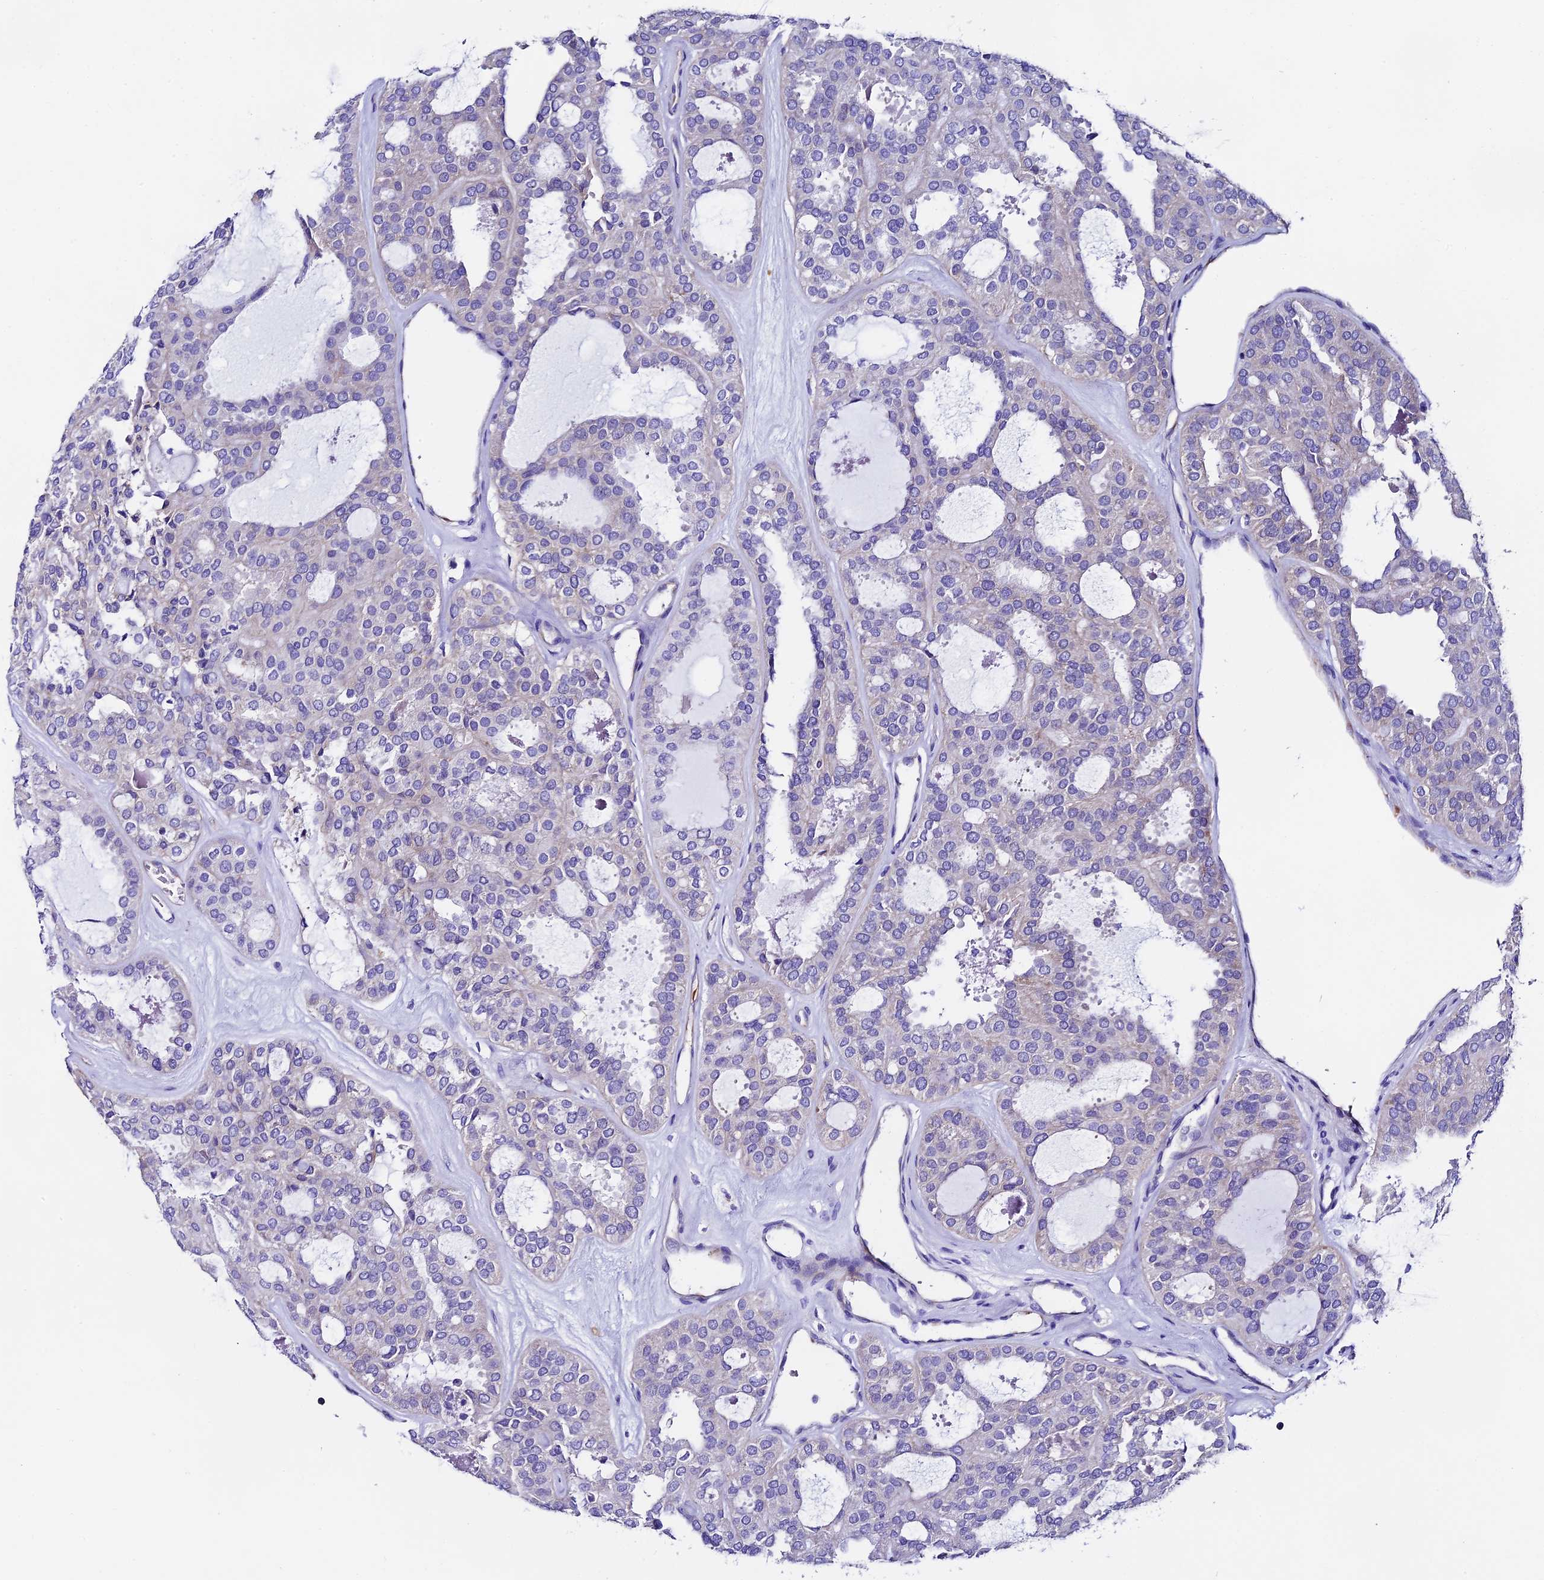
{"staining": {"intensity": "weak", "quantity": "<25%", "location": "cytoplasmic/membranous"}, "tissue": "thyroid cancer", "cell_type": "Tumor cells", "image_type": "cancer", "snomed": [{"axis": "morphology", "description": "Follicular adenoma carcinoma, NOS"}, {"axis": "topography", "description": "Thyroid gland"}], "caption": "The histopathology image demonstrates no staining of tumor cells in follicular adenoma carcinoma (thyroid).", "gene": "COMTD1", "patient": {"sex": "male", "age": 75}}